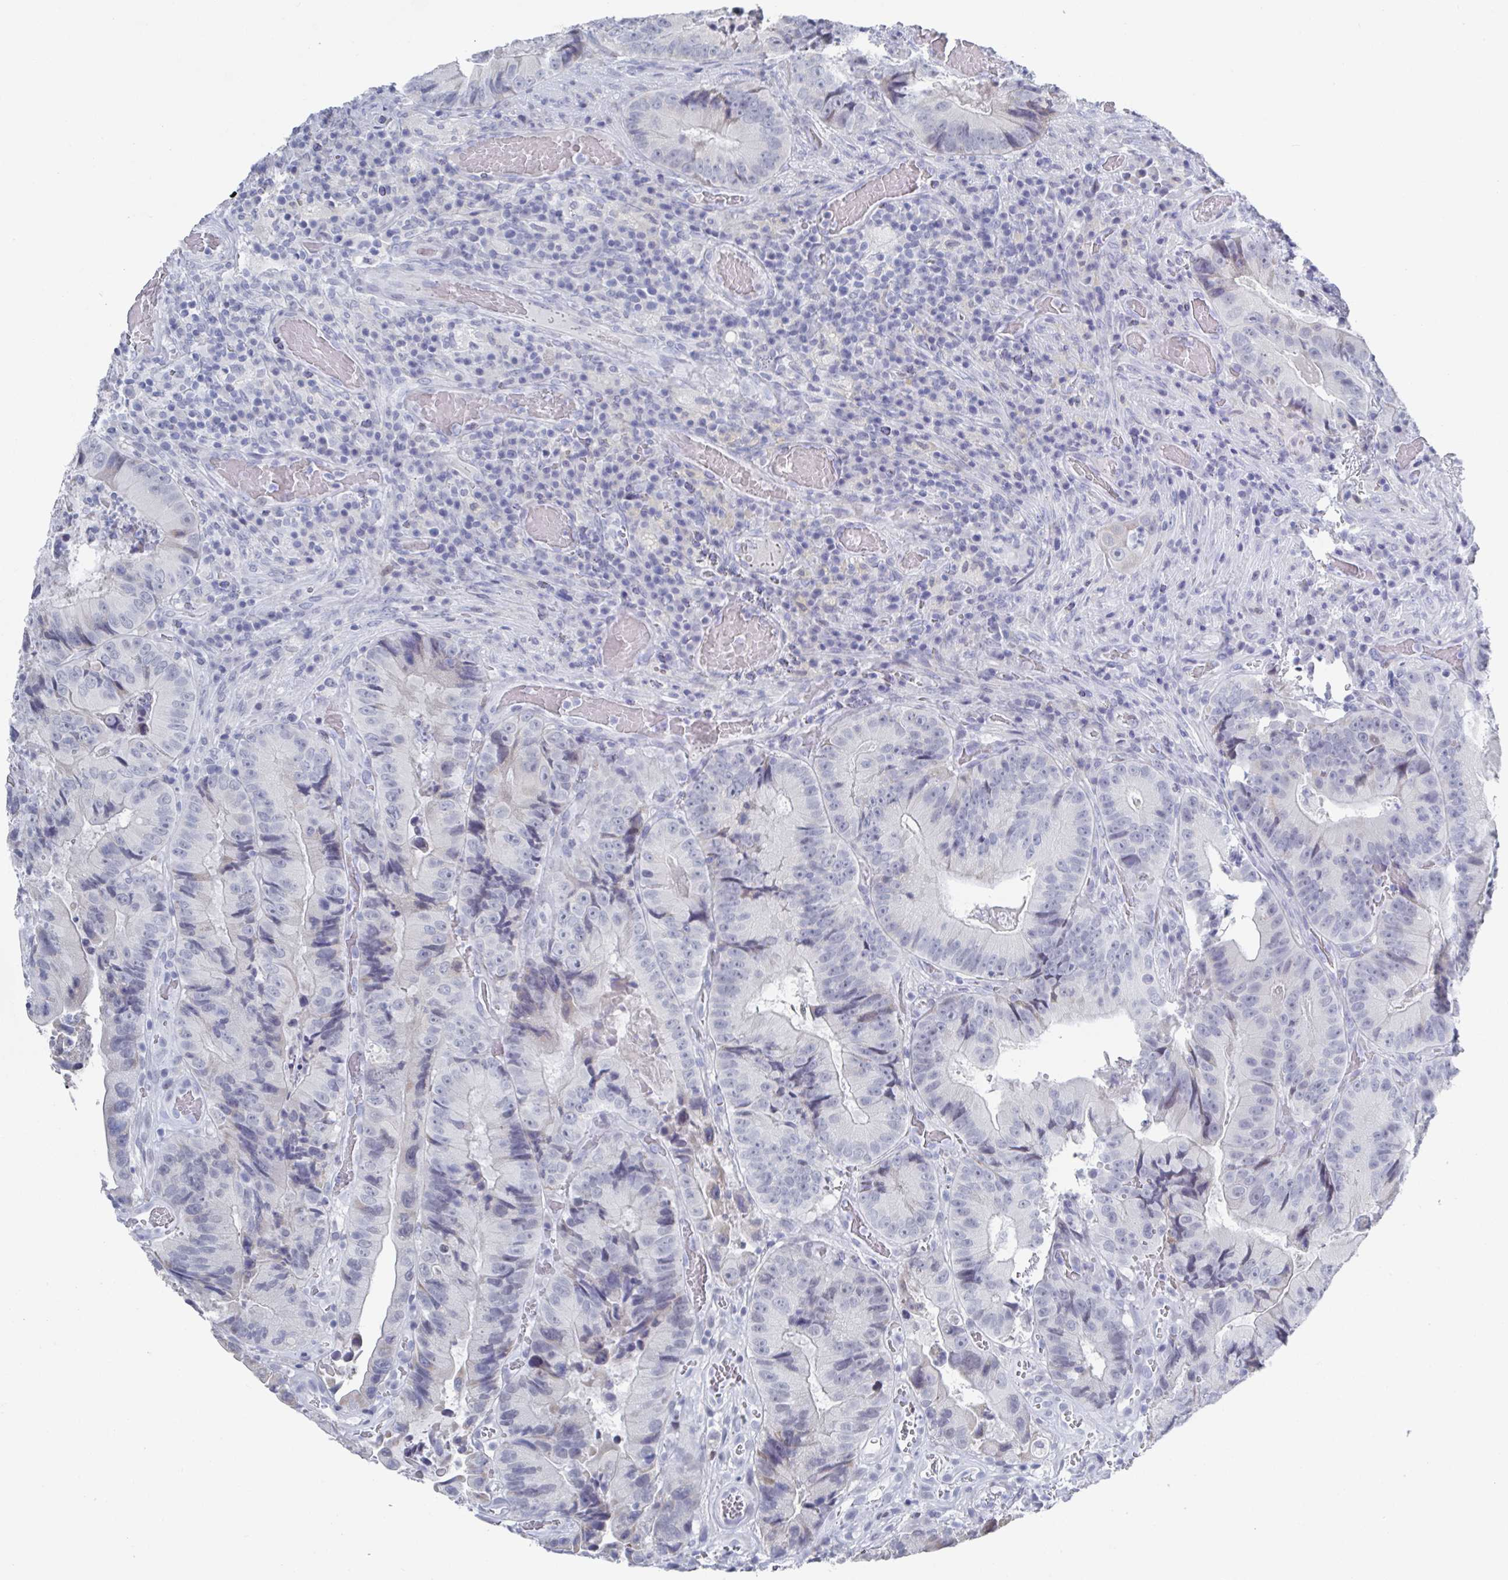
{"staining": {"intensity": "negative", "quantity": "none", "location": "none"}, "tissue": "colorectal cancer", "cell_type": "Tumor cells", "image_type": "cancer", "snomed": [{"axis": "morphology", "description": "Adenocarcinoma, NOS"}, {"axis": "topography", "description": "Colon"}], "caption": "Immunohistochemistry of human colorectal adenocarcinoma reveals no positivity in tumor cells. (Stains: DAB (3,3'-diaminobenzidine) immunohistochemistry with hematoxylin counter stain, Microscopy: brightfield microscopy at high magnification).", "gene": "CAMKV", "patient": {"sex": "female", "age": 86}}